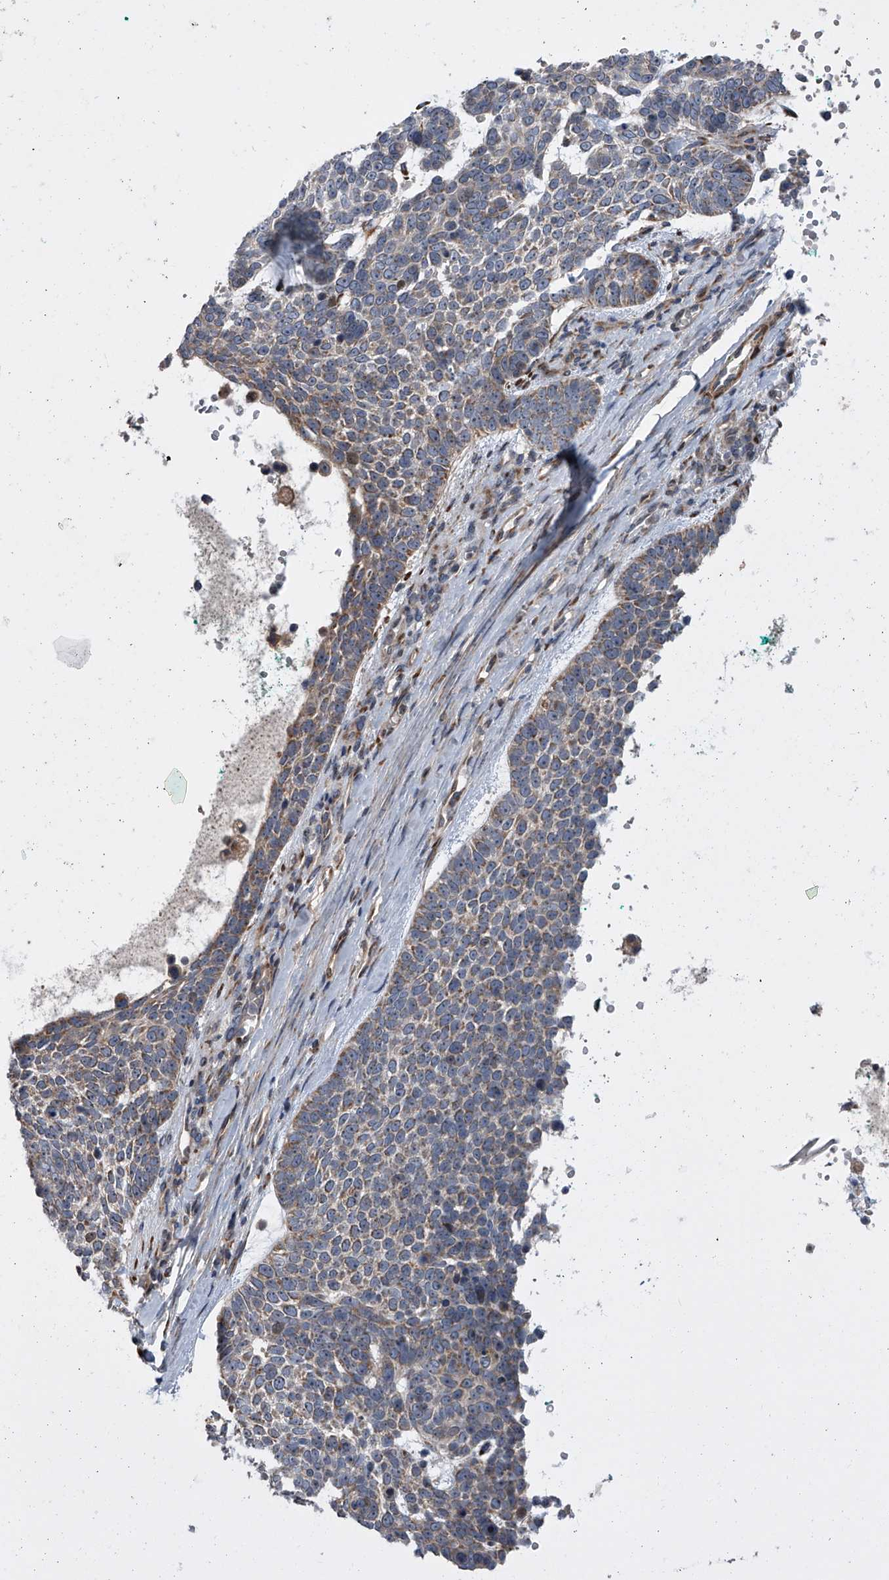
{"staining": {"intensity": "weak", "quantity": "25%-75%", "location": "cytoplasmic/membranous"}, "tissue": "skin cancer", "cell_type": "Tumor cells", "image_type": "cancer", "snomed": [{"axis": "morphology", "description": "Basal cell carcinoma"}, {"axis": "topography", "description": "Skin"}], "caption": "DAB immunohistochemical staining of skin cancer (basal cell carcinoma) reveals weak cytoplasmic/membranous protein expression in about 25%-75% of tumor cells.", "gene": "DLGAP2", "patient": {"sex": "female", "age": 81}}